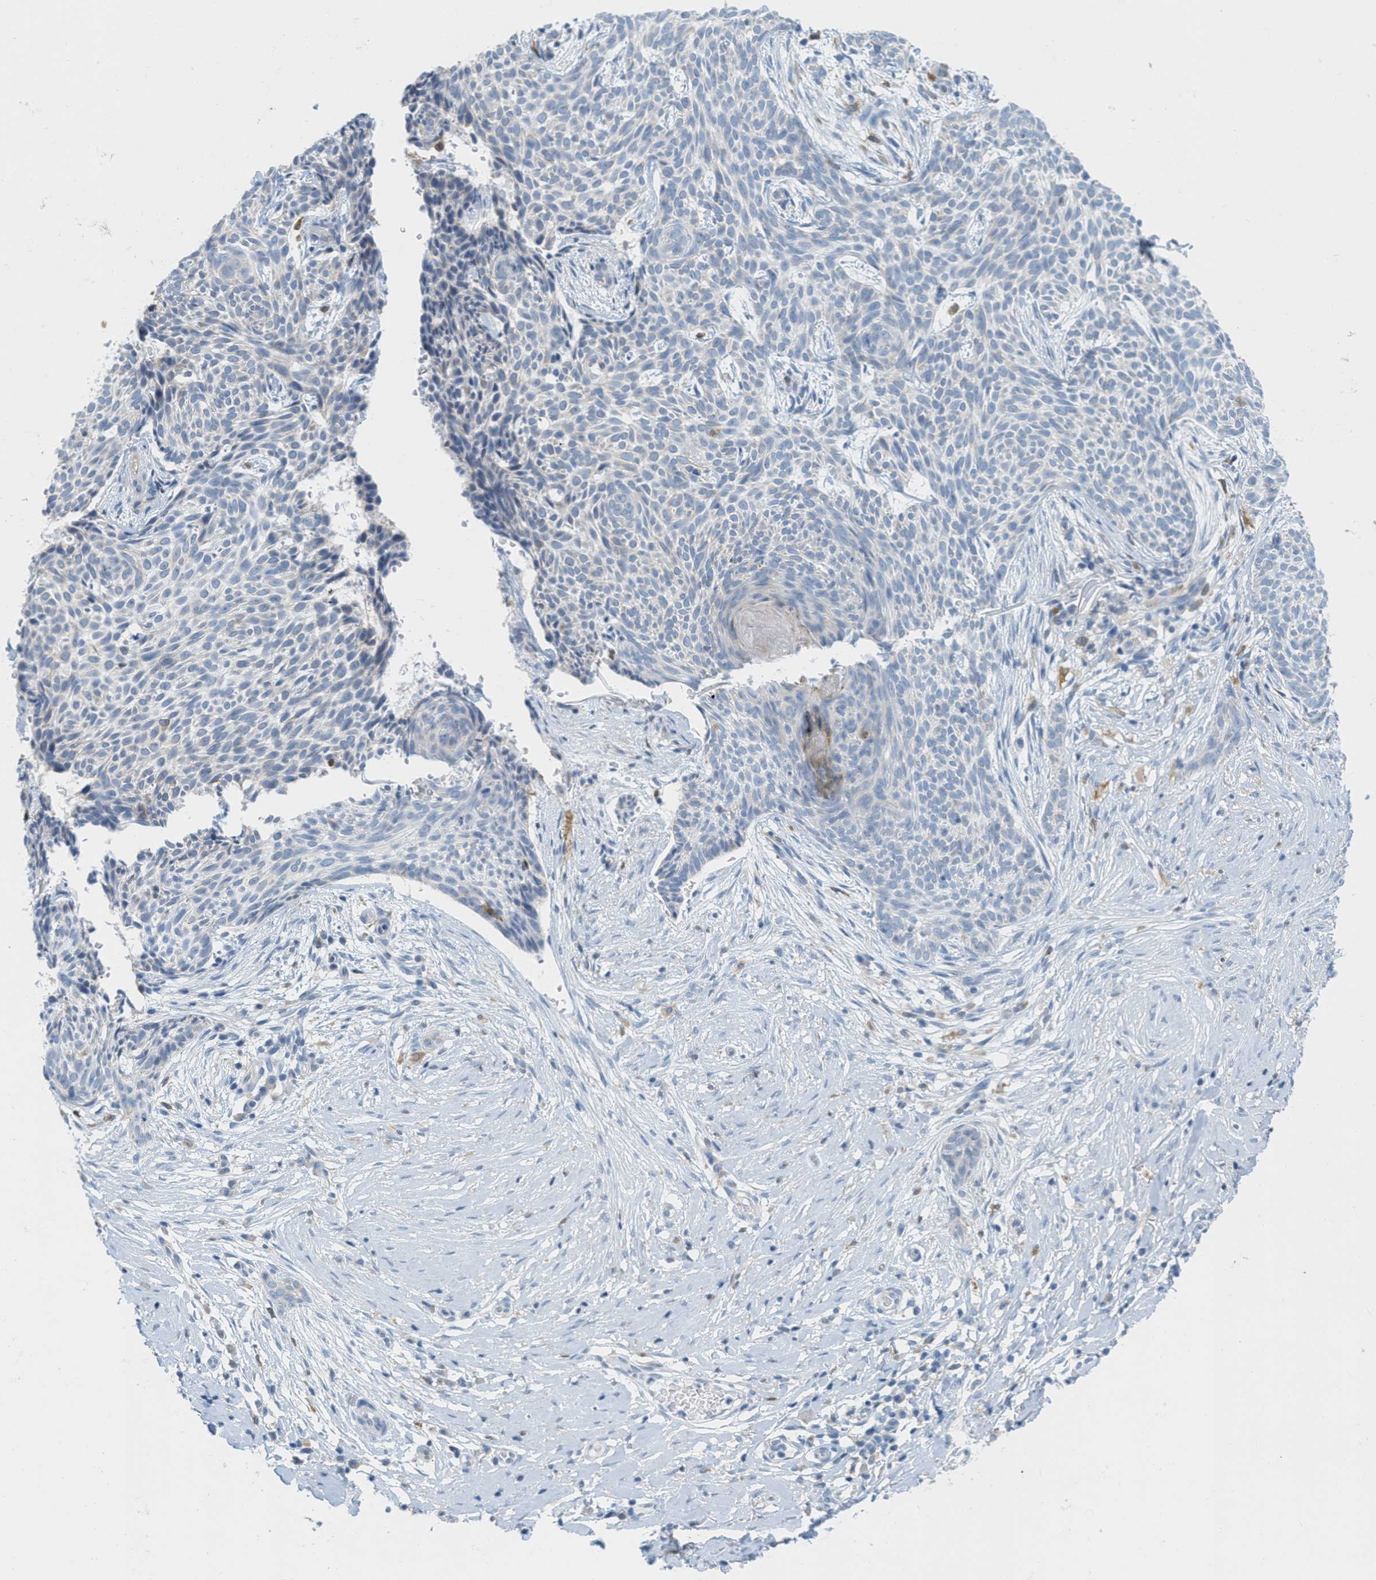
{"staining": {"intensity": "negative", "quantity": "none", "location": "none"}, "tissue": "skin cancer", "cell_type": "Tumor cells", "image_type": "cancer", "snomed": [{"axis": "morphology", "description": "Basal cell carcinoma"}, {"axis": "topography", "description": "Skin"}], "caption": "Histopathology image shows no significant protein staining in tumor cells of skin cancer (basal cell carcinoma).", "gene": "TEX264", "patient": {"sex": "female", "age": 59}}